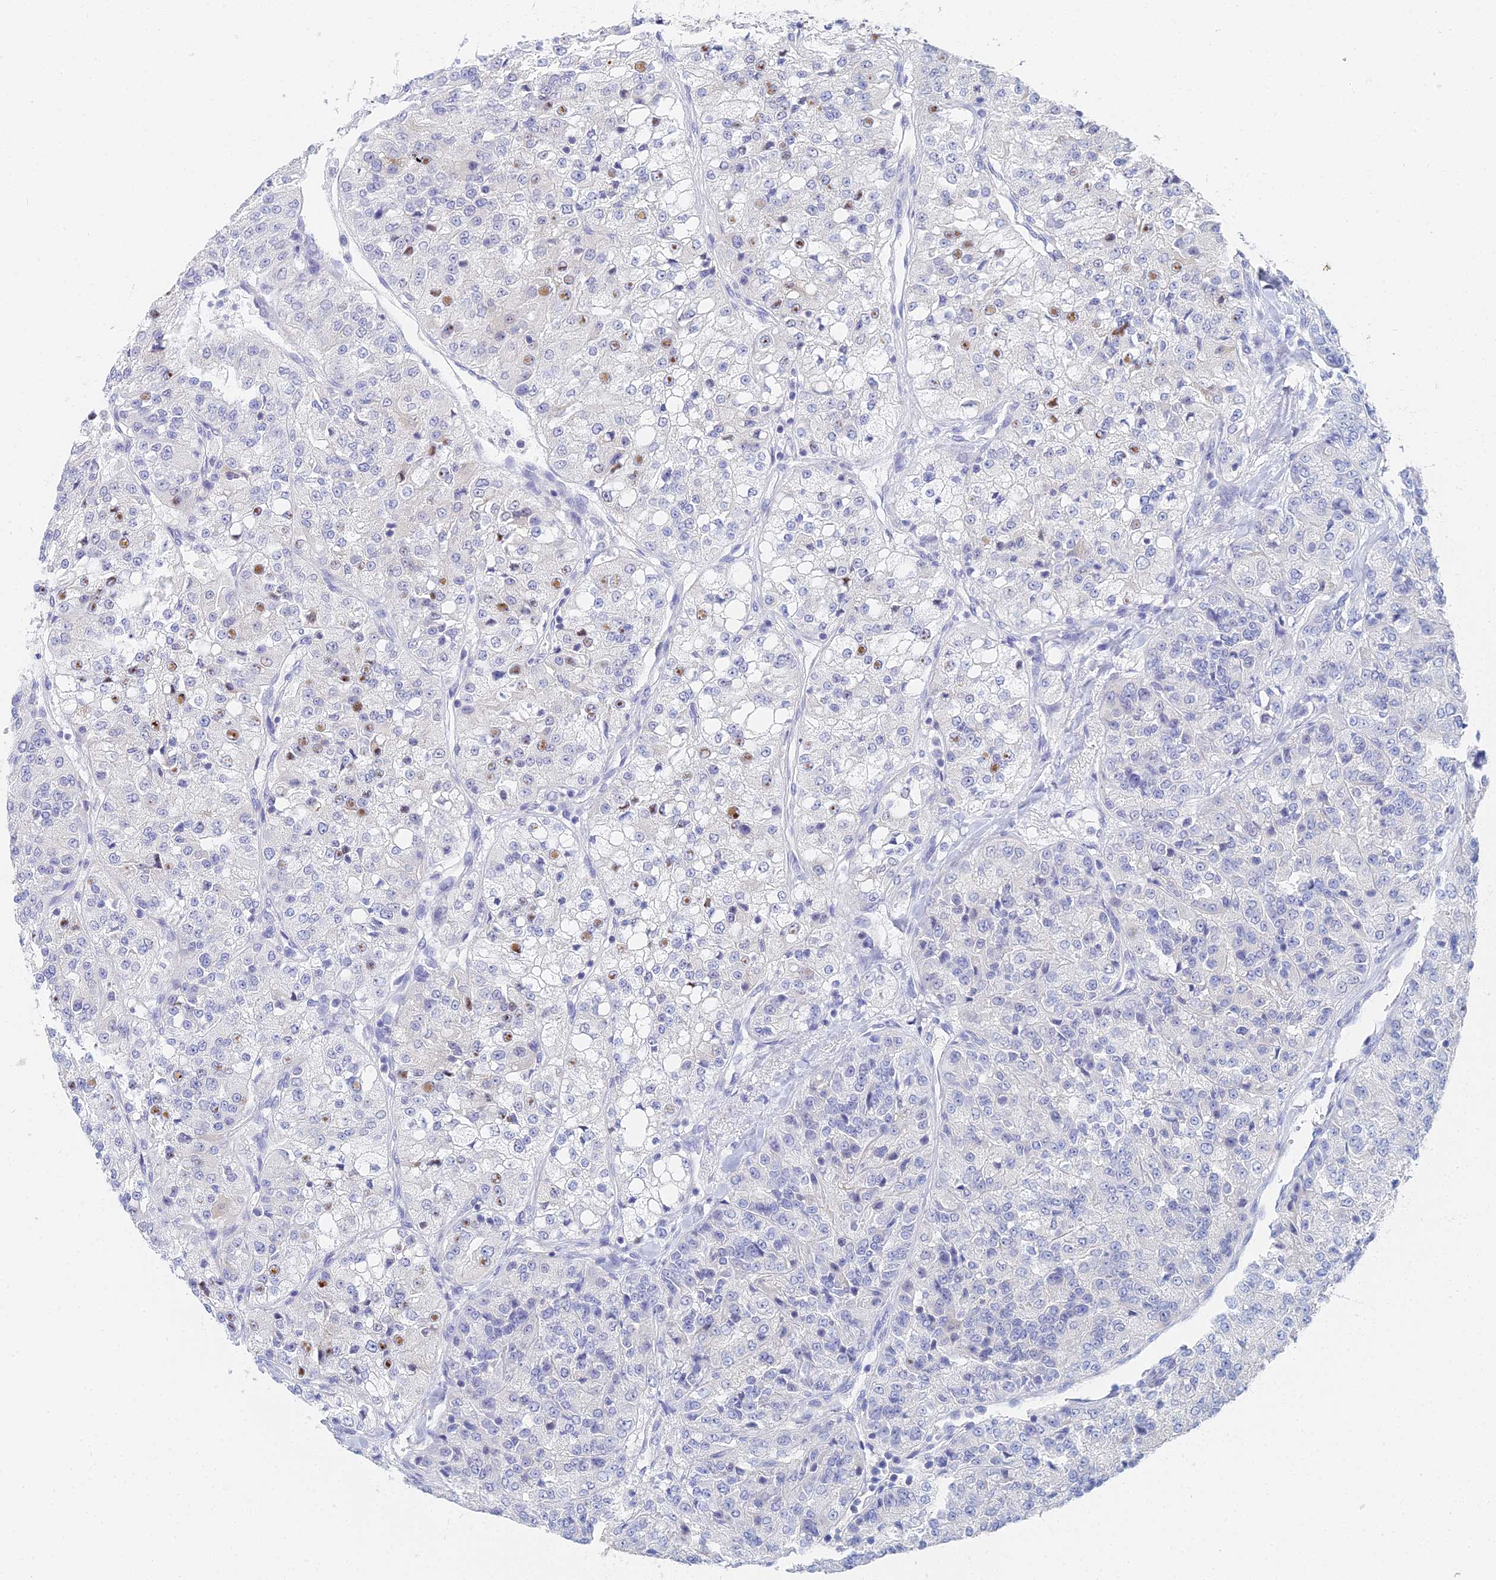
{"staining": {"intensity": "moderate", "quantity": "<25%", "location": "nuclear"}, "tissue": "renal cancer", "cell_type": "Tumor cells", "image_type": "cancer", "snomed": [{"axis": "morphology", "description": "Adenocarcinoma, NOS"}, {"axis": "topography", "description": "Kidney"}], "caption": "Immunohistochemistry staining of adenocarcinoma (renal), which reveals low levels of moderate nuclear staining in about <25% of tumor cells indicating moderate nuclear protein positivity. The staining was performed using DAB (3,3'-diaminobenzidine) (brown) for protein detection and nuclei were counterstained in hematoxylin (blue).", "gene": "MCM2", "patient": {"sex": "female", "age": 63}}